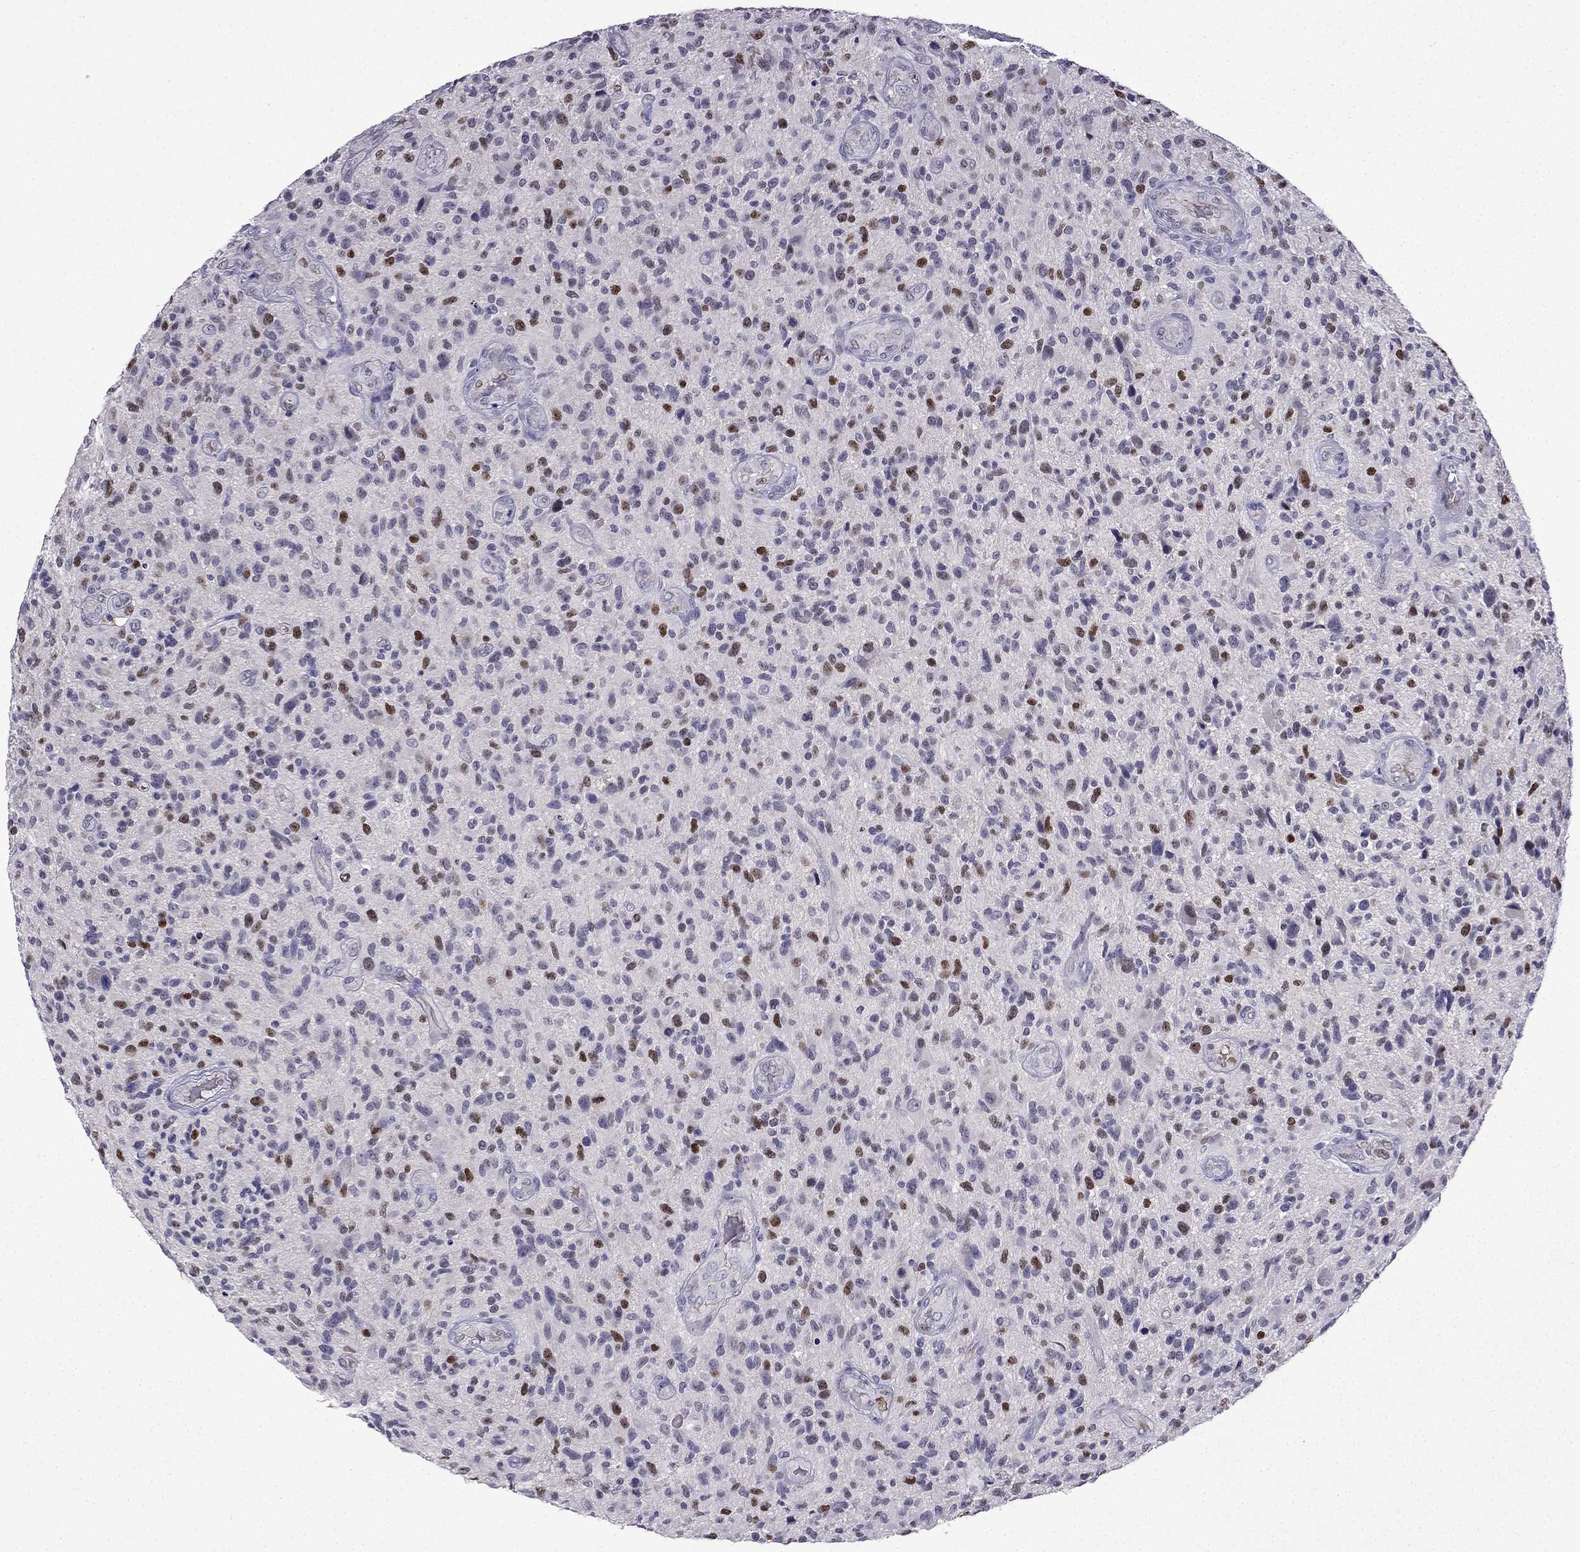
{"staining": {"intensity": "strong", "quantity": "<25%", "location": "nuclear"}, "tissue": "glioma", "cell_type": "Tumor cells", "image_type": "cancer", "snomed": [{"axis": "morphology", "description": "Glioma, malignant, High grade"}, {"axis": "topography", "description": "Brain"}], "caption": "DAB immunohistochemical staining of glioma exhibits strong nuclear protein expression in approximately <25% of tumor cells.", "gene": "UHRF1", "patient": {"sex": "male", "age": 47}}